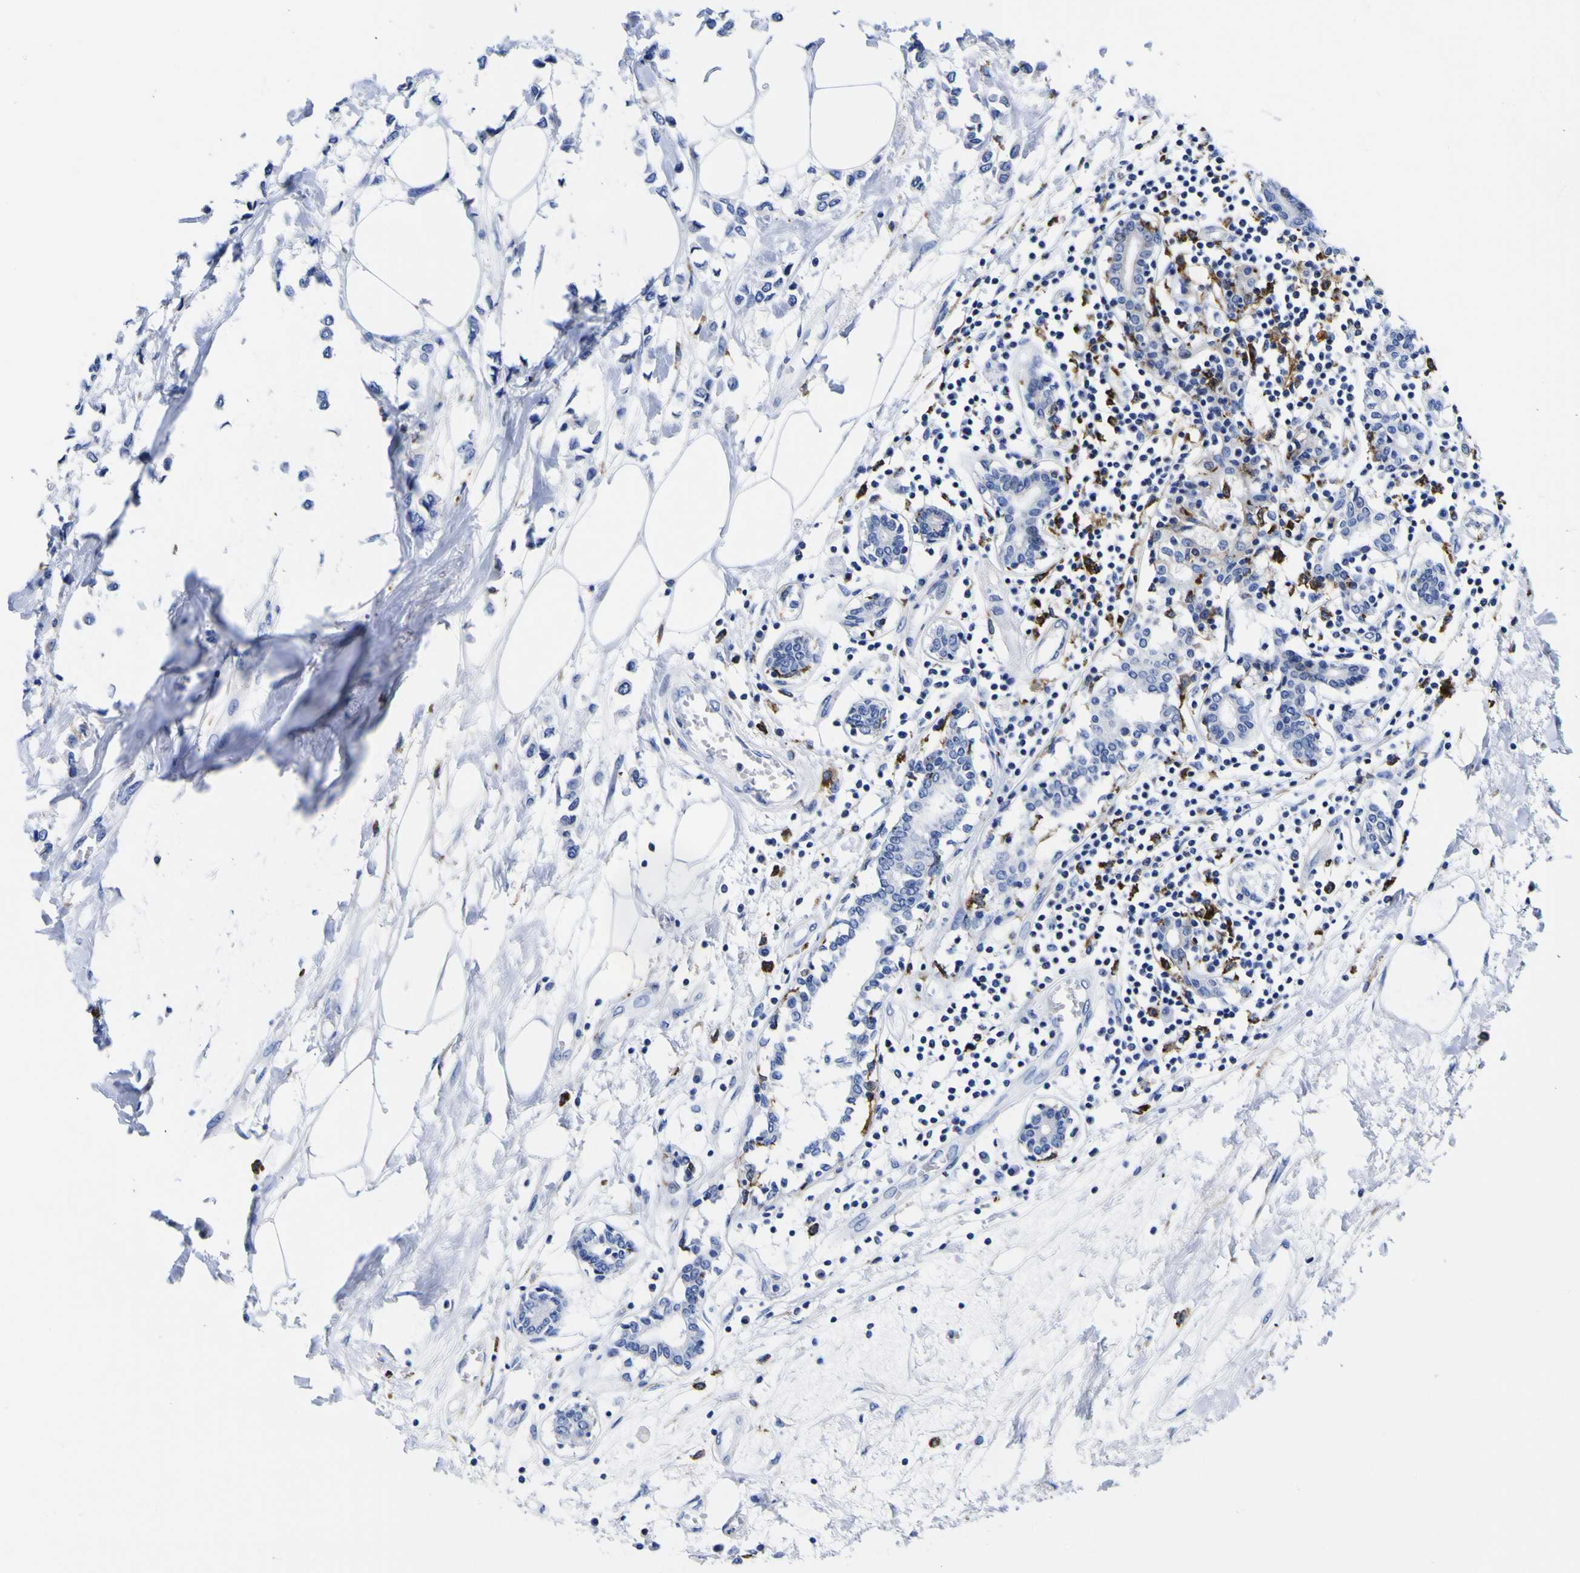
{"staining": {"intensity": "negative", "quantity": "none", "location": "none"}, "tissue": "breast cancer", "cell_type": "Tumor cells", "image_type": "cancer", "snomed": [{"axis": "morphology", "description": "Lobular carcinoma"}, {"axis": "topography", "description": "Breast"}], "caption": "A high-resolution micrograph shows immunohistochemistry (IHC) staining of lobular carcinoma (breast), which shows no significant expression in tumor cells.", "gene": "HLA-DQA1", "patient": {"sex": "female", "age": 51}}